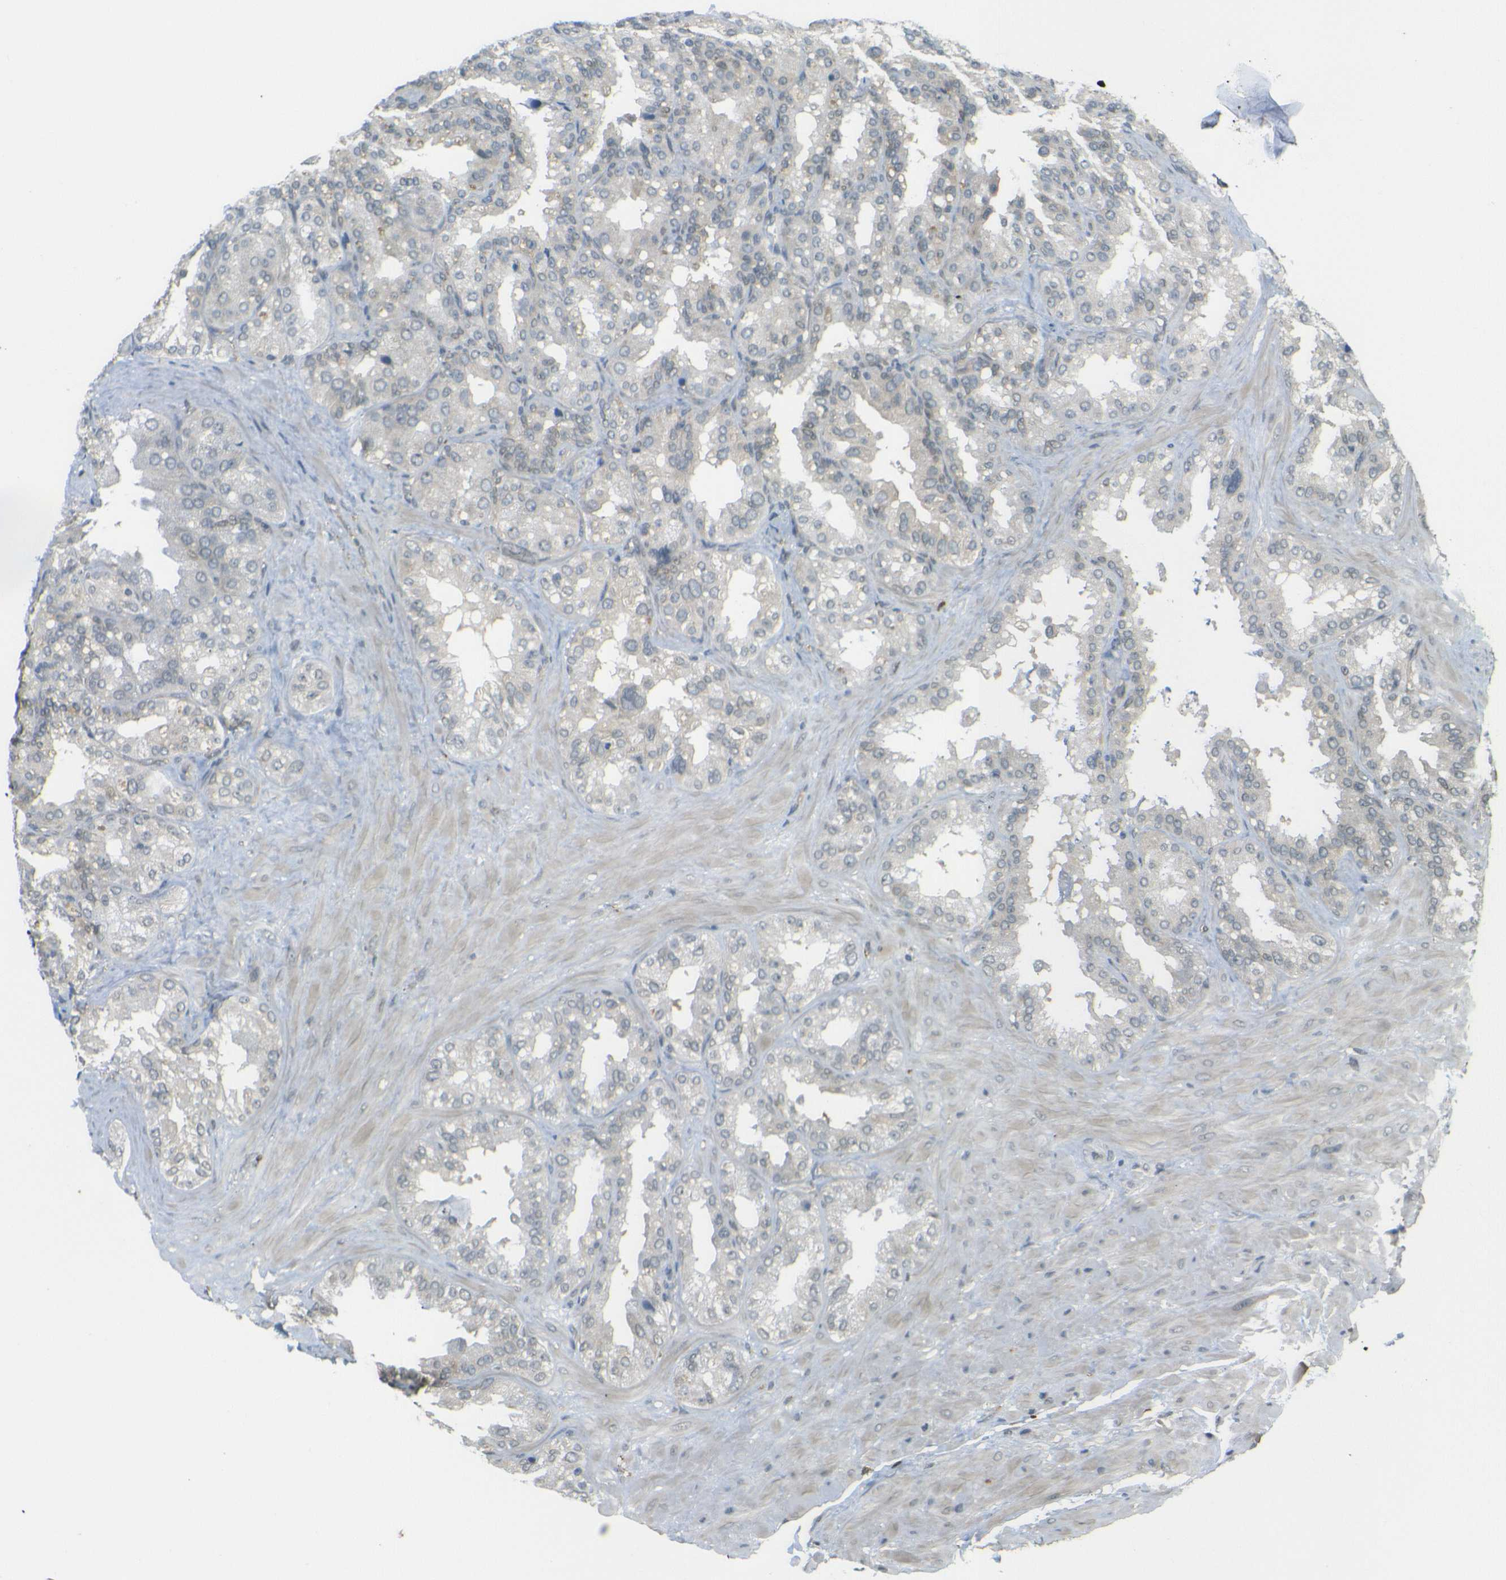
{"staining": {"intensity": "negative", "quantity": "none", "location": "none"}, "tissue": "seminal vesicle", "cell_type": "Glandular cells", "image_type": "normal", "snomed": [{"axis": "morphology", "description": "Normal tissue, NOS"}, {"axis": "topography", "description": "Prostate"}, {"axis": "topography", "description": "Seminal veicle"}], "caption": "Glandular cells are negative for protein expression in normal human seminal vesicle. The staining was performed using DAB to visualize the protein expression in brown, while the nuclei were stained in blue with hematoxylin (Magnification: 20x).", "gene": "DAB2", "patient": {"sex": "male", "age": 51}}